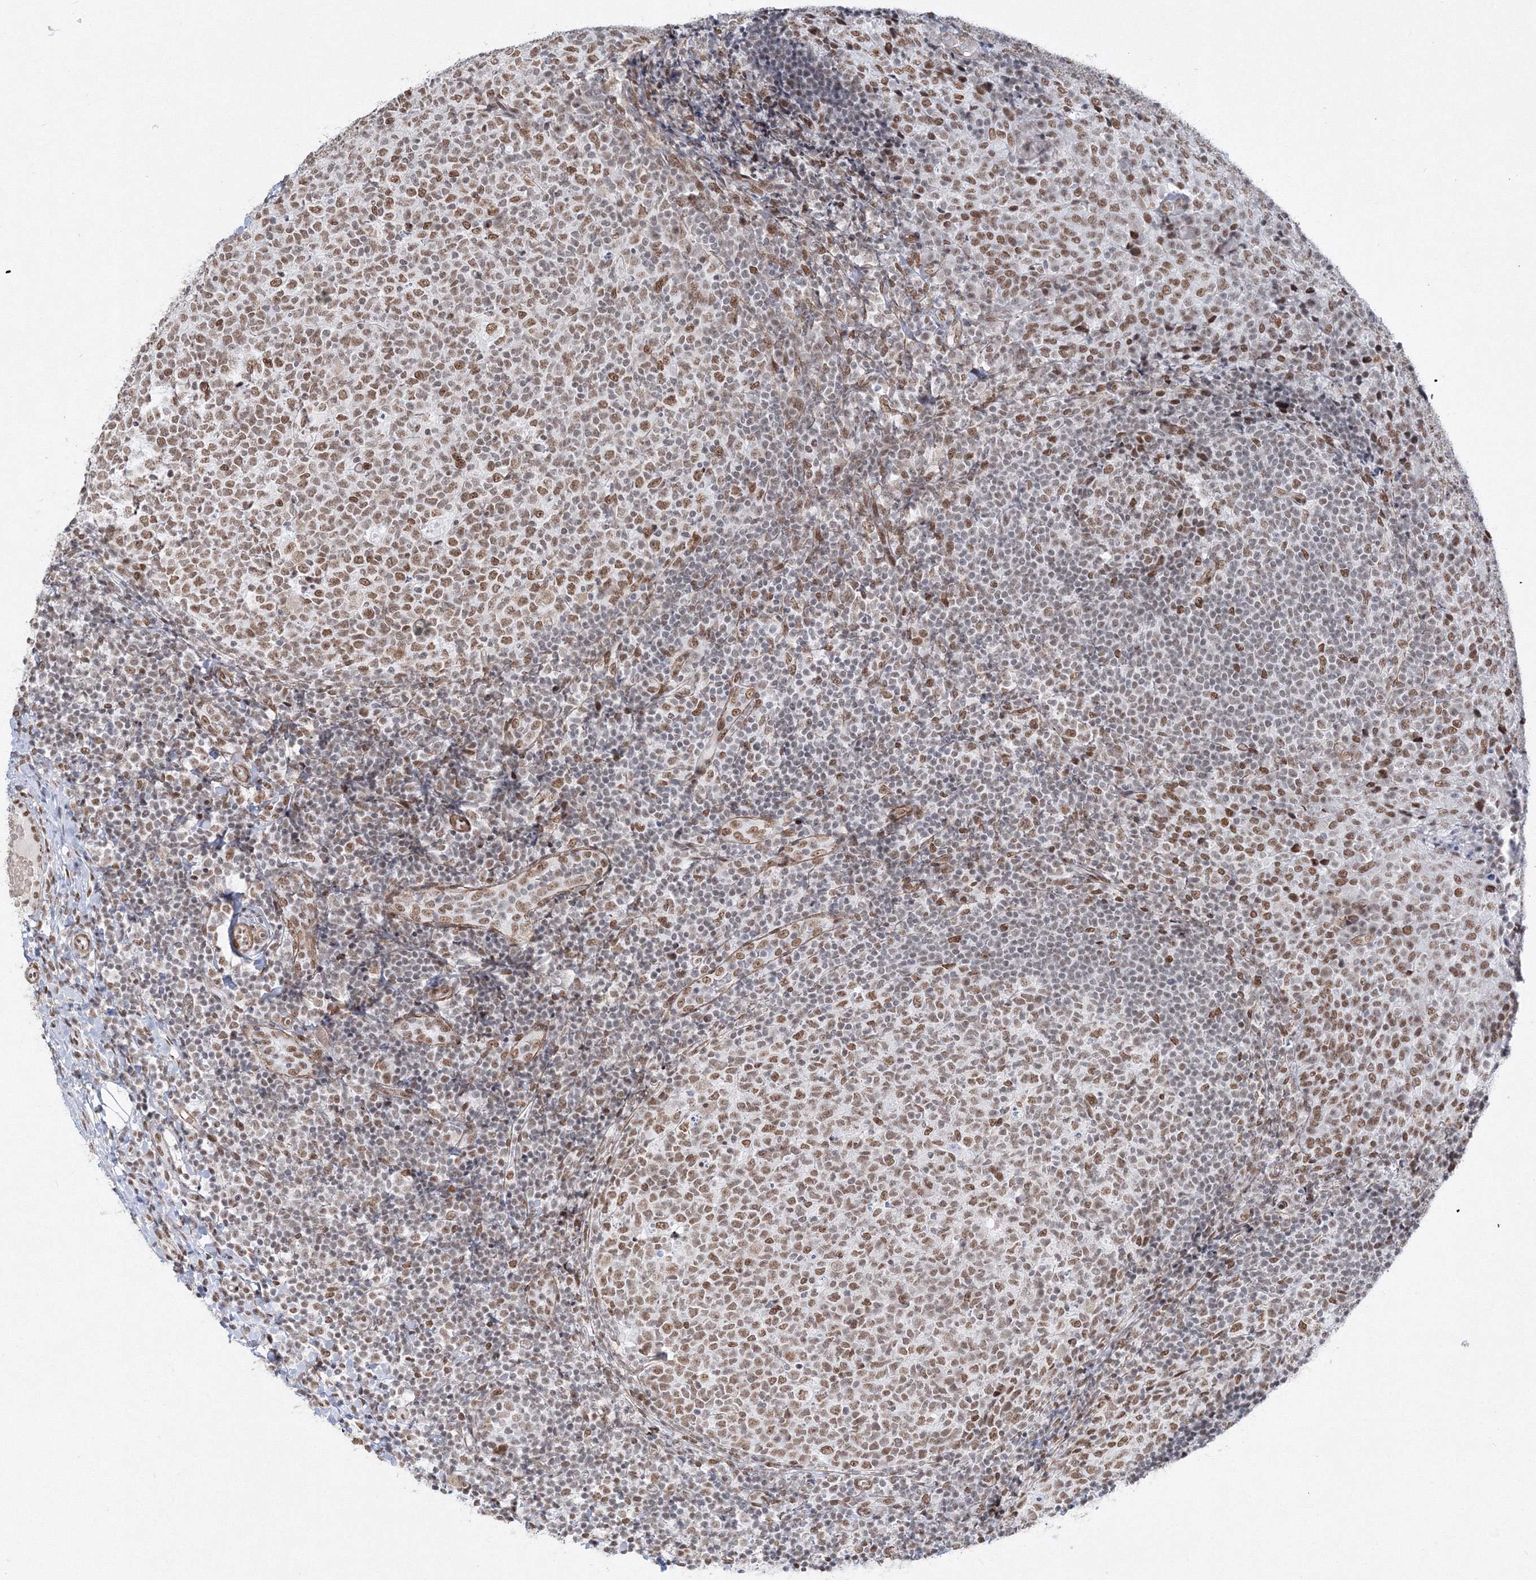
{"staining": {"intensity": "moderate", "quantity": ">75%", "location": "nuclear"}, "tissue": "tonsil", "cell_type": "Germinal center cells", "image_type": "normal", "snomed": [{"axis": "morphology", "description": "Normal tissue, NOS"}, {"axis": "topography", "description": "Tonsil"}], "caption": "Tonsil was stained to show a protein in brown. There is medium levels of moderate nuclear positivity in approximately >75% of germinal center cells. (brown staining indicates protein expression, while blue staining denotes nuclei).", "gene": "ZNF638", "patient": {"sex": "female", "age": 19}}